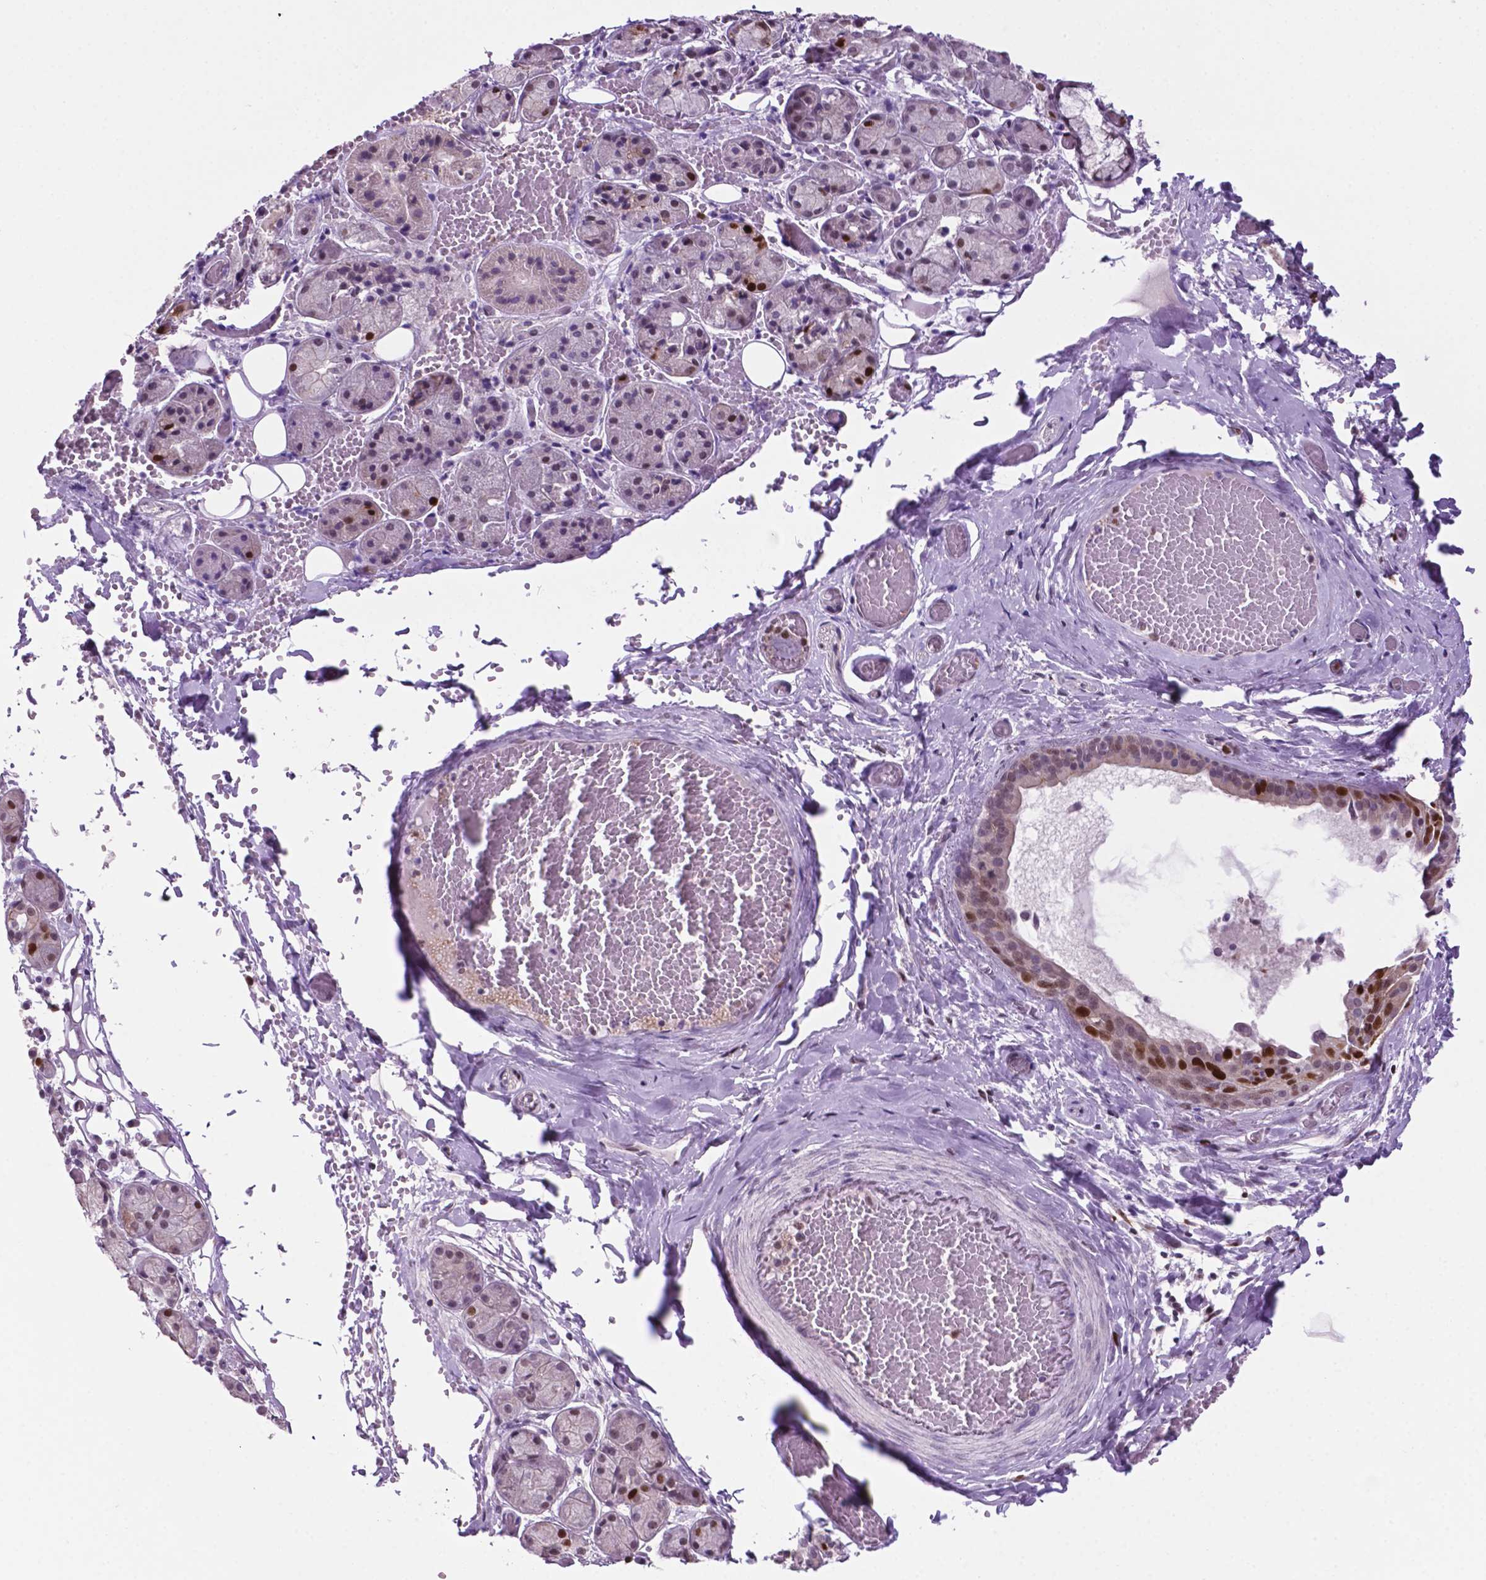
{"staining": {"intensity": "strong", "quantity": "<25%", "location": "nuclear"}, "tissue": "salivary gland", "cell_type": "Glandular cells", "image_type": "normal", "snomed": [{"axis": "morphology", "description": "Normal tissue, NOS"}, {"axis": "topography", "description": "Salivary gland"}, {"axis": "topography", "description": "Peripheral nerve tissue"}], "caption": "Protein staining displays strong nuclear staining in about <25% of glandular cells in normal salivary gland. The staining is performed using DAB brown chromogen to label protein expression. The nuclei are counter-stained blue using hematoxylin.", "gene": "NCAPH2", "patient": {"sex": "male", "age": 71}}